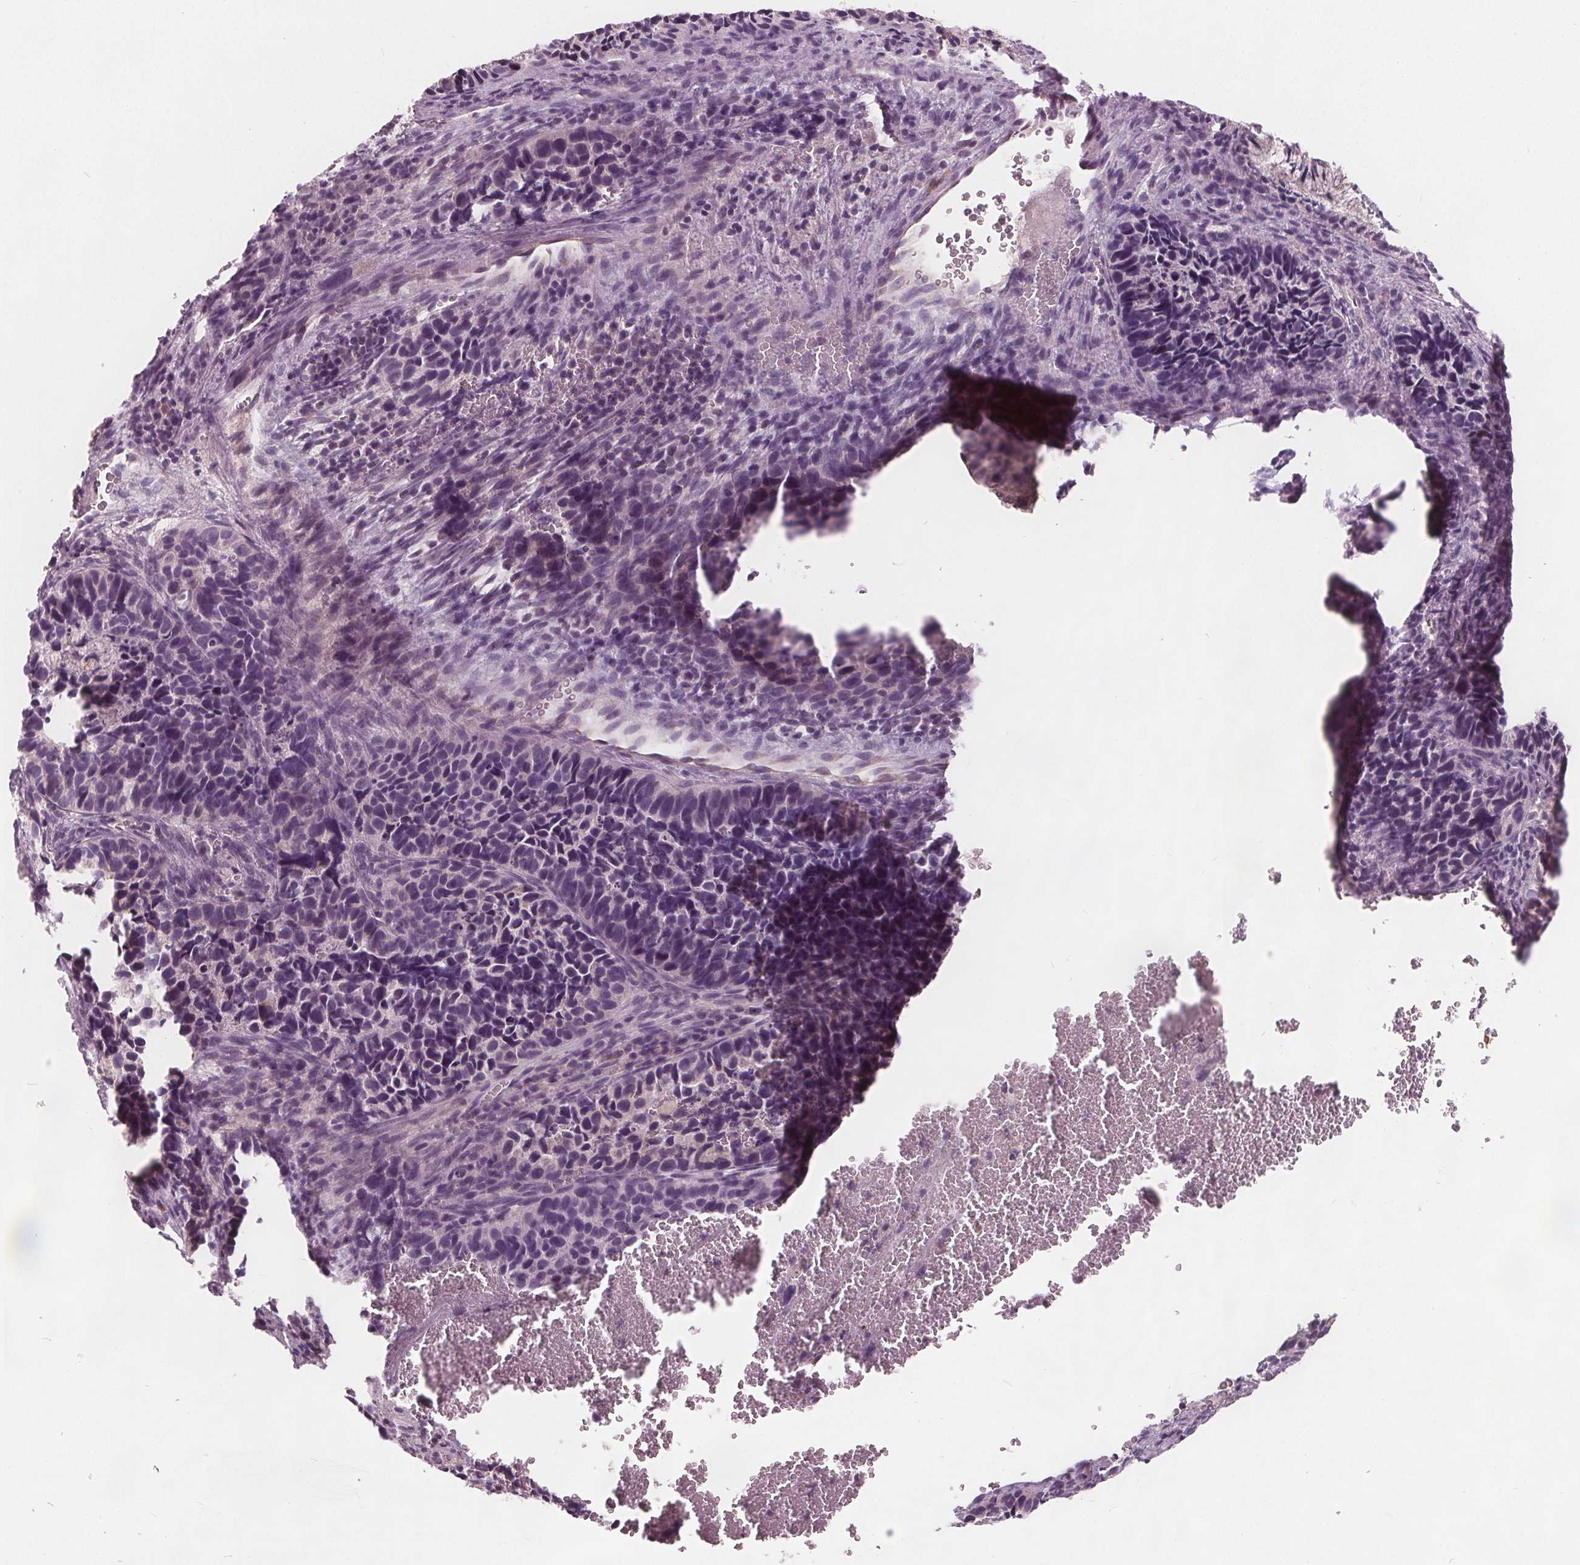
{"staining": {"intensity": "negative", "quantity": "none", "location": "none"}, "tissue": "cervical cancer", "cell_type": "Tumor cells", "image_type": "cancer", "snomed": [{"axis": "morphology", "description": "Squamous cell carcinoma, NOS"}, {"axis": "topography", "description": "Cervix"}], "caption": "Micrograph shows no protein staining in tumor cells of cervical cancer tissue.", "gene": "ECI2", "patient": {"sex": "female", "age": 38}}